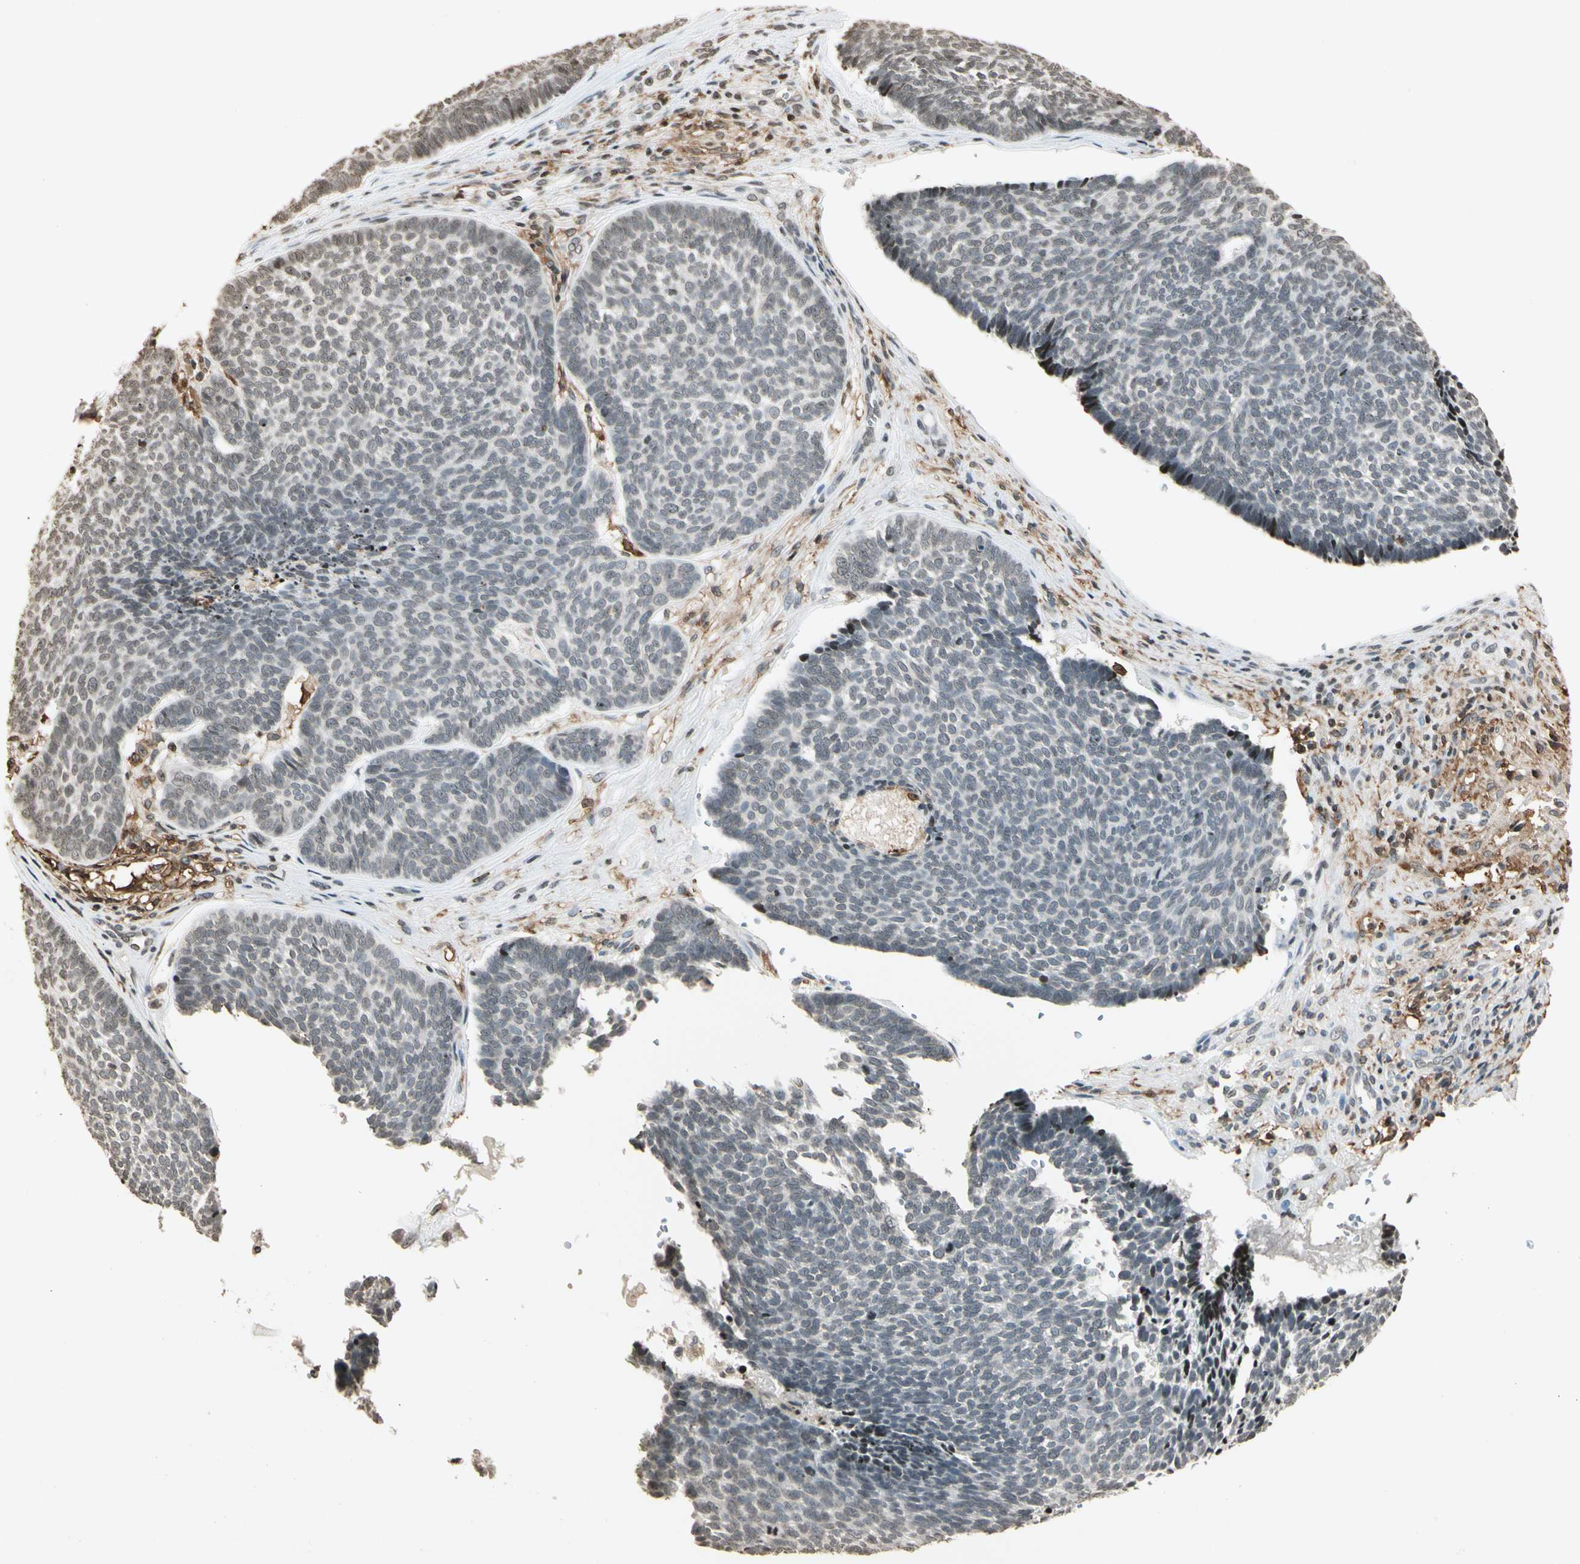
{"staining": {"intensity": "weak", "quantity": "<25%", "location": "nuclear"}, "tissue": "skin cancer", "cell_type": "Tumor cells", "image_type": "cancer", "snomed": [{"axis": "morphology", "description": "Basal cell carcinoma"}, {"axis": "topography", "description": "Skin"}], "caption": "Immunohistochemical staining of skin cancer (basal cell carcinoma) reveals no significant expression in tumor cells.", "gene": "FER", "patient": {"sex": "male", "age": 84}}